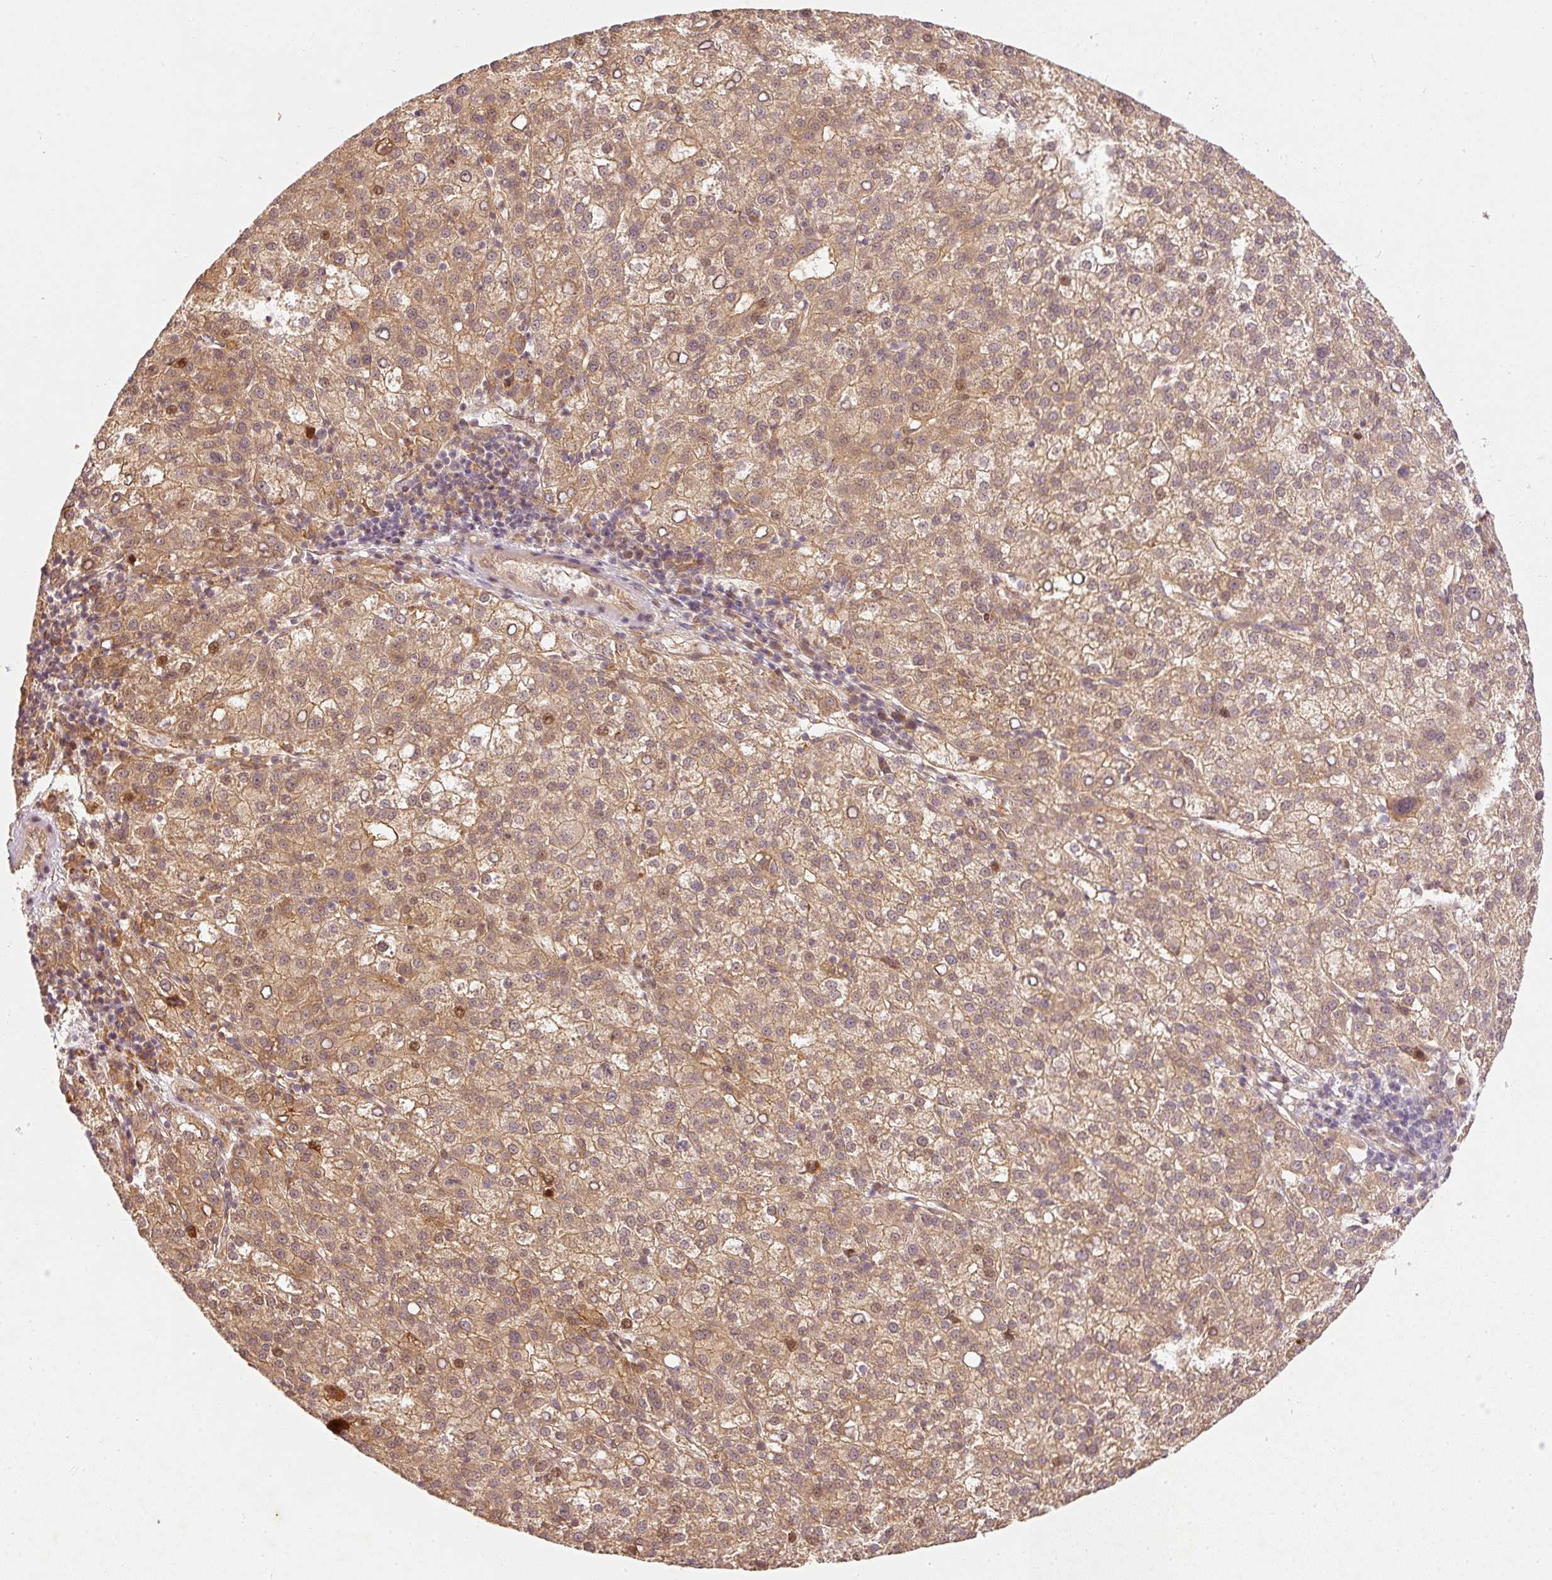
{"staining": {"intensity": "moderate", "quantity": ">75%", "location": "cytoplasmic/membranous,nuclear"}, "tissue": "liver cancer", "cell_type": "Tumor cells", "image_type": "cancer", "snomed": [{"axis": "morphology", "description": "Carcinoma, Hepatocellular, NOS"}, {"axis": "topography", "description": "Liver"}], "caption": "Liver cancer (hepatocellular carcinoma) stained with immunohistochemistry displays moderate cytoplasmic/membranous and nuclear expression in approximately >75% of tumor cells.", "gene": "ZNF580", "patient": {"sex": "female", "age": 58}}